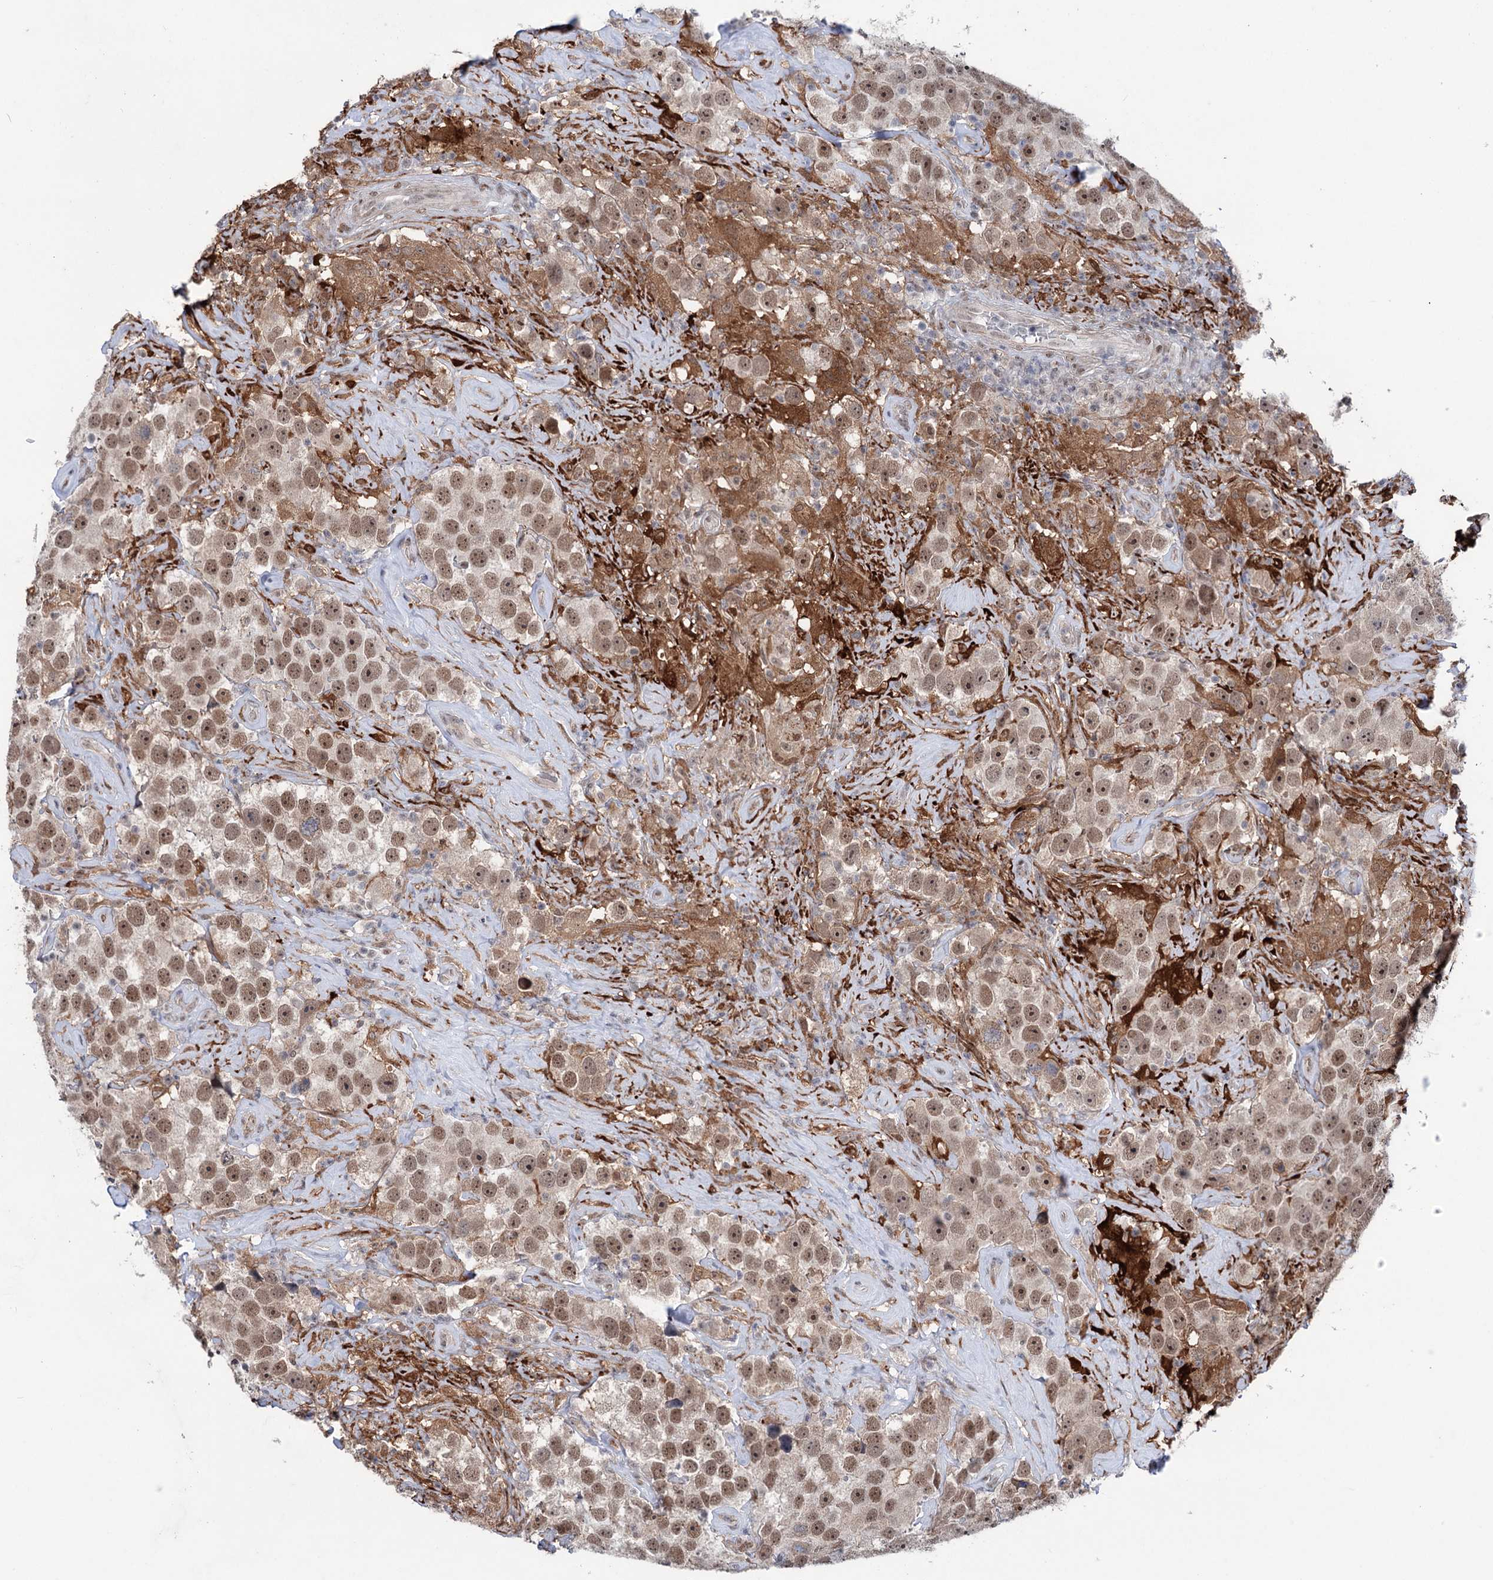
{"staining": {"intensity": "moderate", "quantity": ">75%", "location": "nuclear"}, "tissue": "testis cancer", "cell_type": "Tumor cells", "image_type": "cancer", "snomed": [{"axis": "morphology", "description": "Seminoma, NOS"}, {"axis": "topography", "description": "Testis"}], "caption": "An image of human testis cancer stained for a protein exhibits moderate nuclear brown staining in tumor cells. The staining was performed using DAB (3,3'-diaminobenzidine) to visualize the protein expression in brown, while the nuclei were stained in blue with hematoxylin (Magnification: 20x).", "gene": "FAM53A", "patient": {"sex": "male", "age": 49}}